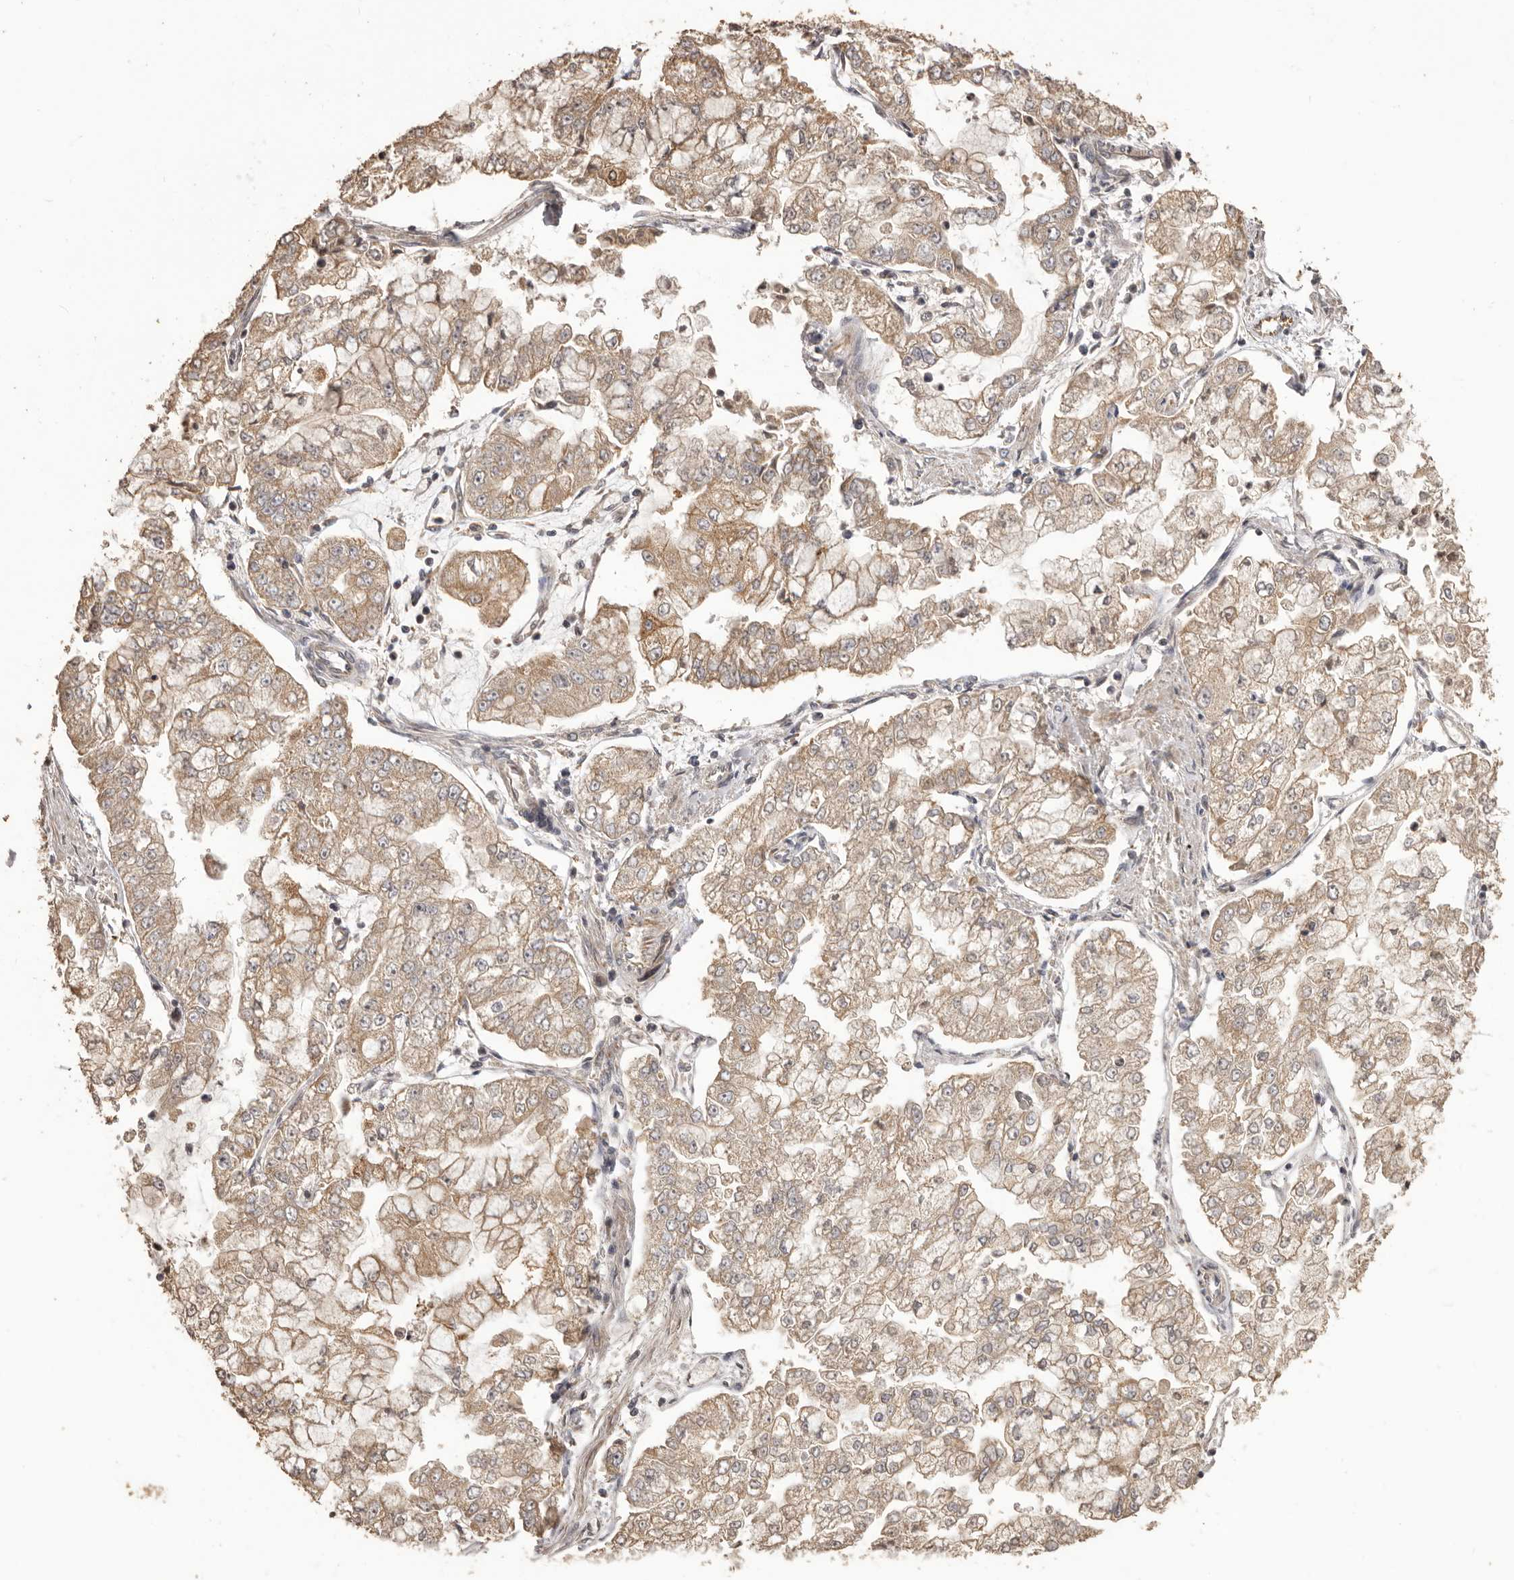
{"staining": {"intensity": "moderate", "quantity": ">75%", "location": "cytoplasmic/membranous"}, "tissue": "stomach cancer", "cell_type": "Tumor cells", "image_type": "cancer", "snomed": [{"axis": "morphology", "description": "Adenocarcinoma, NOS"}, {"axis": "topography", "description": "Stomach"}], "caption": "Immunohistochemical staining of adenocarcinoma (stomach) demonstrates moderate cytoplasmic/membranous protein expression in approximately >75% of tumor cells. The staining is performed using DAB brown chromogen to label protein expression. The nuclei are counter-stained blue using hematoxylin.", "gene": "QRSL1", "patient": {"sex": "male", "age": 76}}